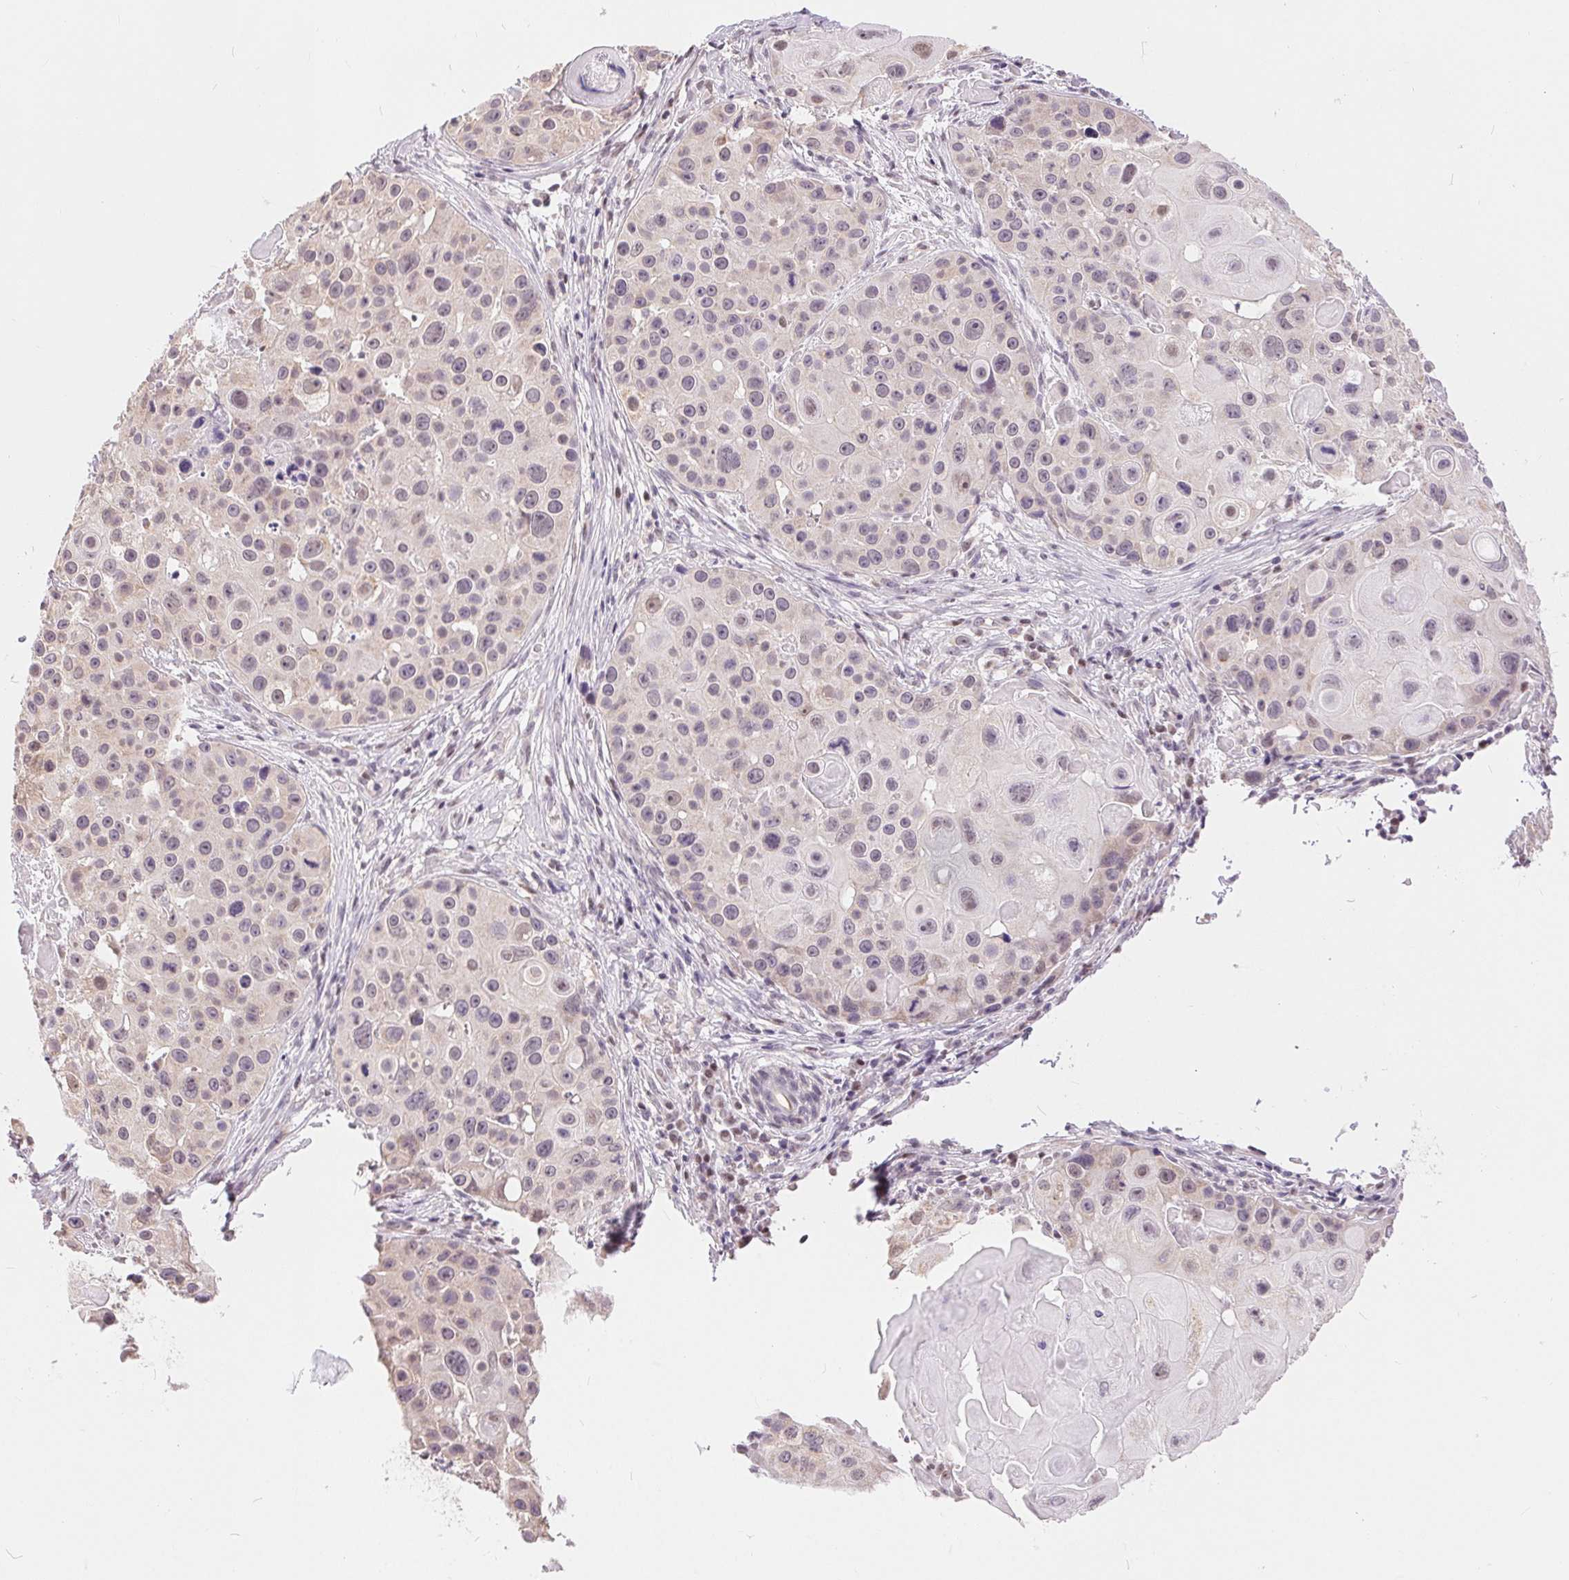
{"staining": {"intensity": "weak", "quantity": "<25%", "location": "nuclear"}, "tissue": "skin cancer", "cell_type": "Tumor cells", "image_type": "cancer", "snomed": [{"axis": "morphology", "description": "Squamous cell carcinoma, NOS"}, {"axis": "topography", "description": "Skin"}], "caption": "Immunohistochemistry (IHC) histopathology image of neoplastic tissue: skin squamous cell carcinoma stained with DAB (3,3'-diaminobenzidine) demonstrates no significant protein staining in tumor cells. (Immunohistochemistry, brightfield microscopy, high magnification).", "gene": "POU2F2", "patient": {"sex": "male", "age": 92}}